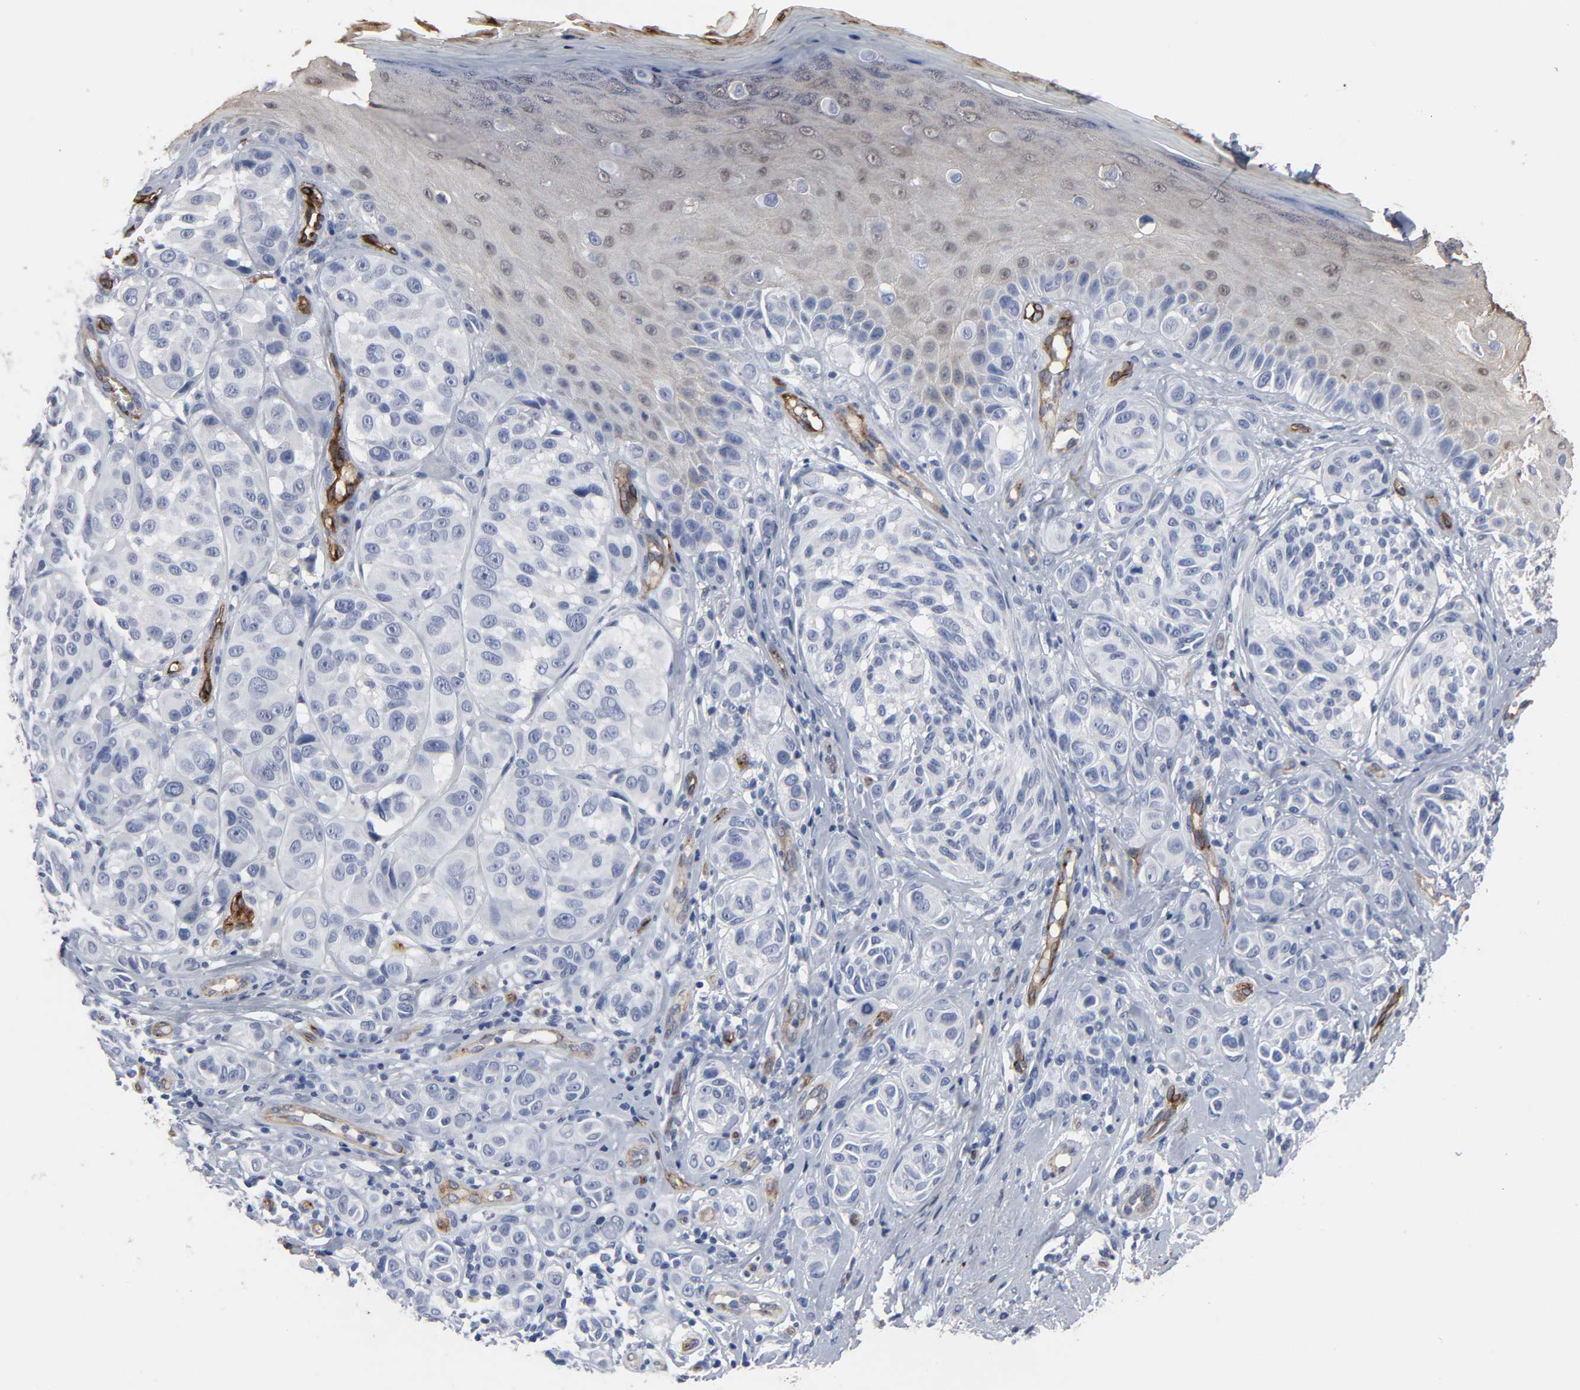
{"staining": {"intensity": "negative", "quantity": "none", "location": "none"}, "tissue": "melanoma", "cell_type": "Tumor cells", "image_type": "cancer", "snomed": [{"axis": "morphology", "description": "Malignant melanoma, NOS"}, {"axis": "topography", "description": "Skin"}], "caption": "Immunohistochemical staining of melanoma shows no significant positivity in tumor cells.", "gene": "KDR", "patient": {"sex": "male", "age": 57}}